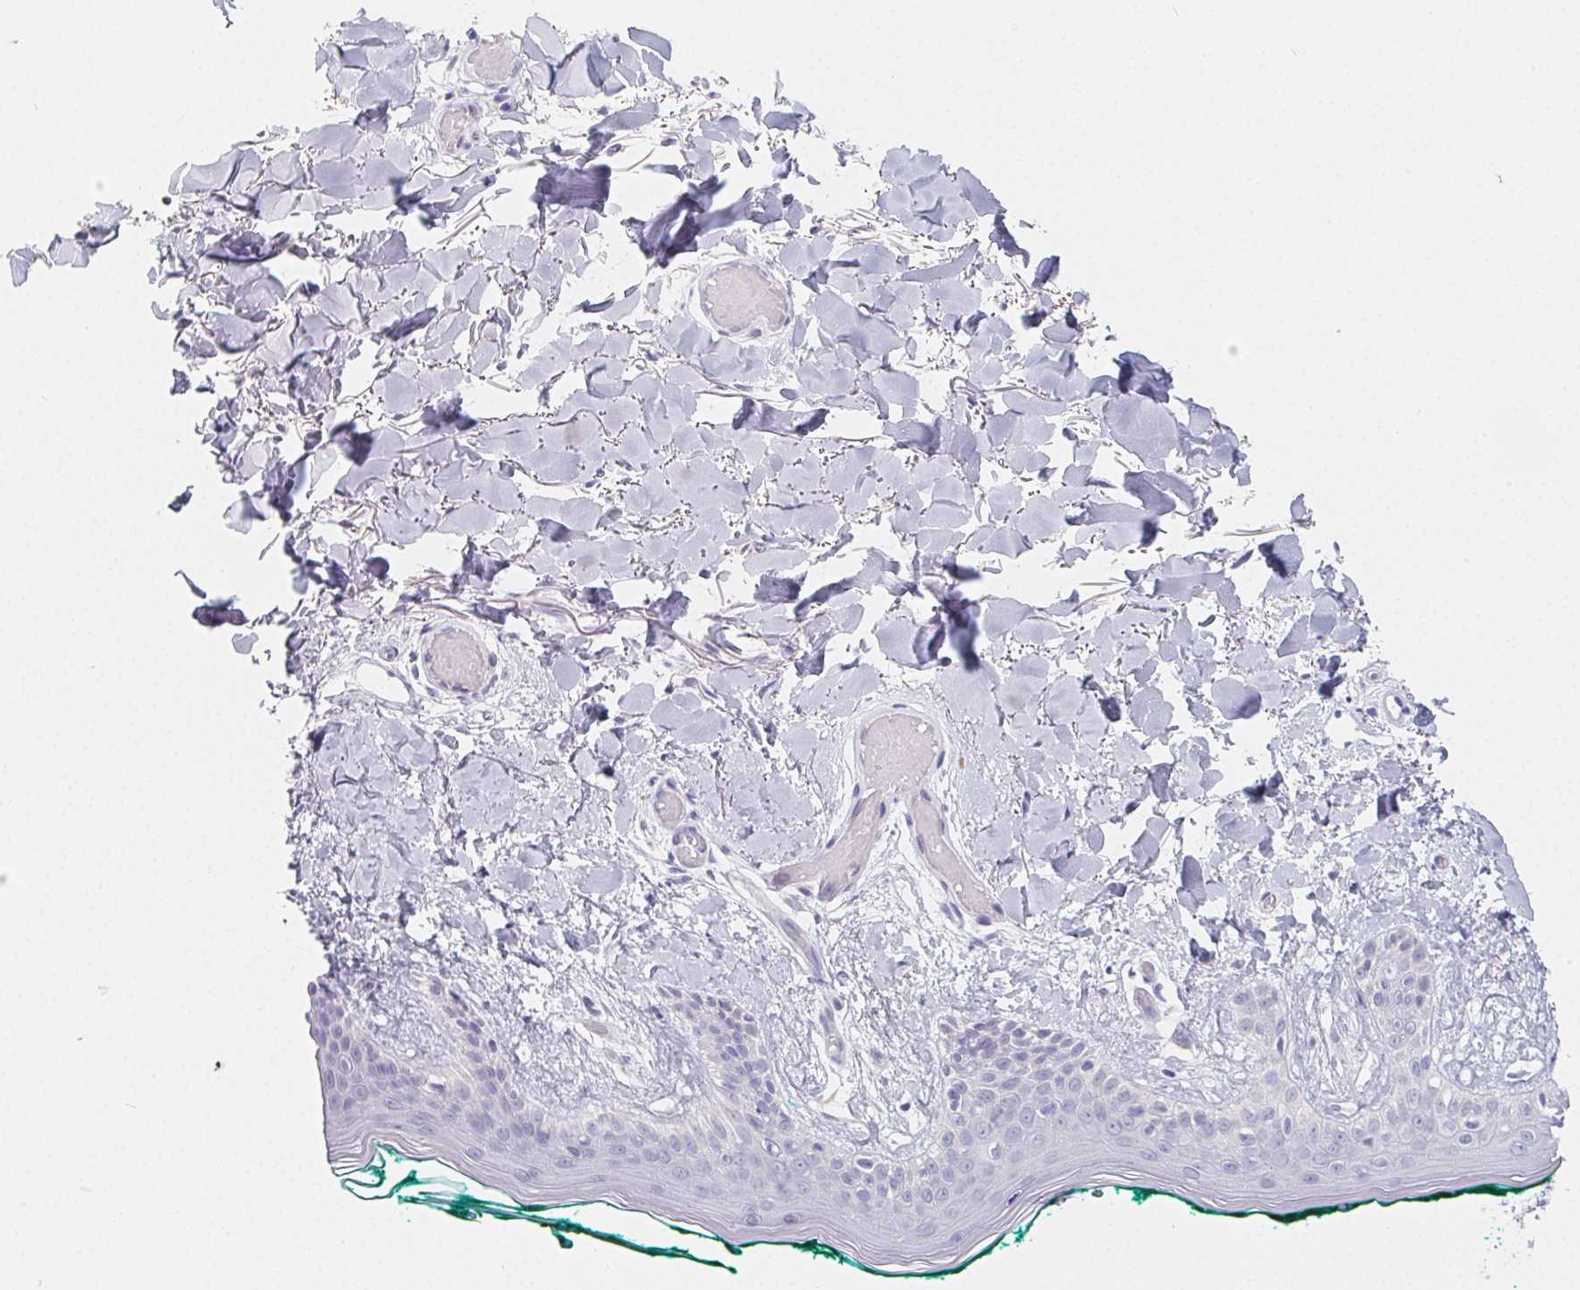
{"staining": {"intensity": "negative", "quantity": "none", "location": "none"}, "tissue": "skin", "cell_type": "Fibroblasts", "image_type": "normal", "snomed": [{"axis": "morphology", "description": "Normal tissue, NOS"}, {"axis": "topography", "description": "Skin"}], "caption": "A high-resolution photomicrograph shows immunohistochemistry staining of unremarkable skin, which shows no significant expression in fibroblasts.", "gene": "GLIPR1L1", "patient": {"sex": "female", "age": 34}}